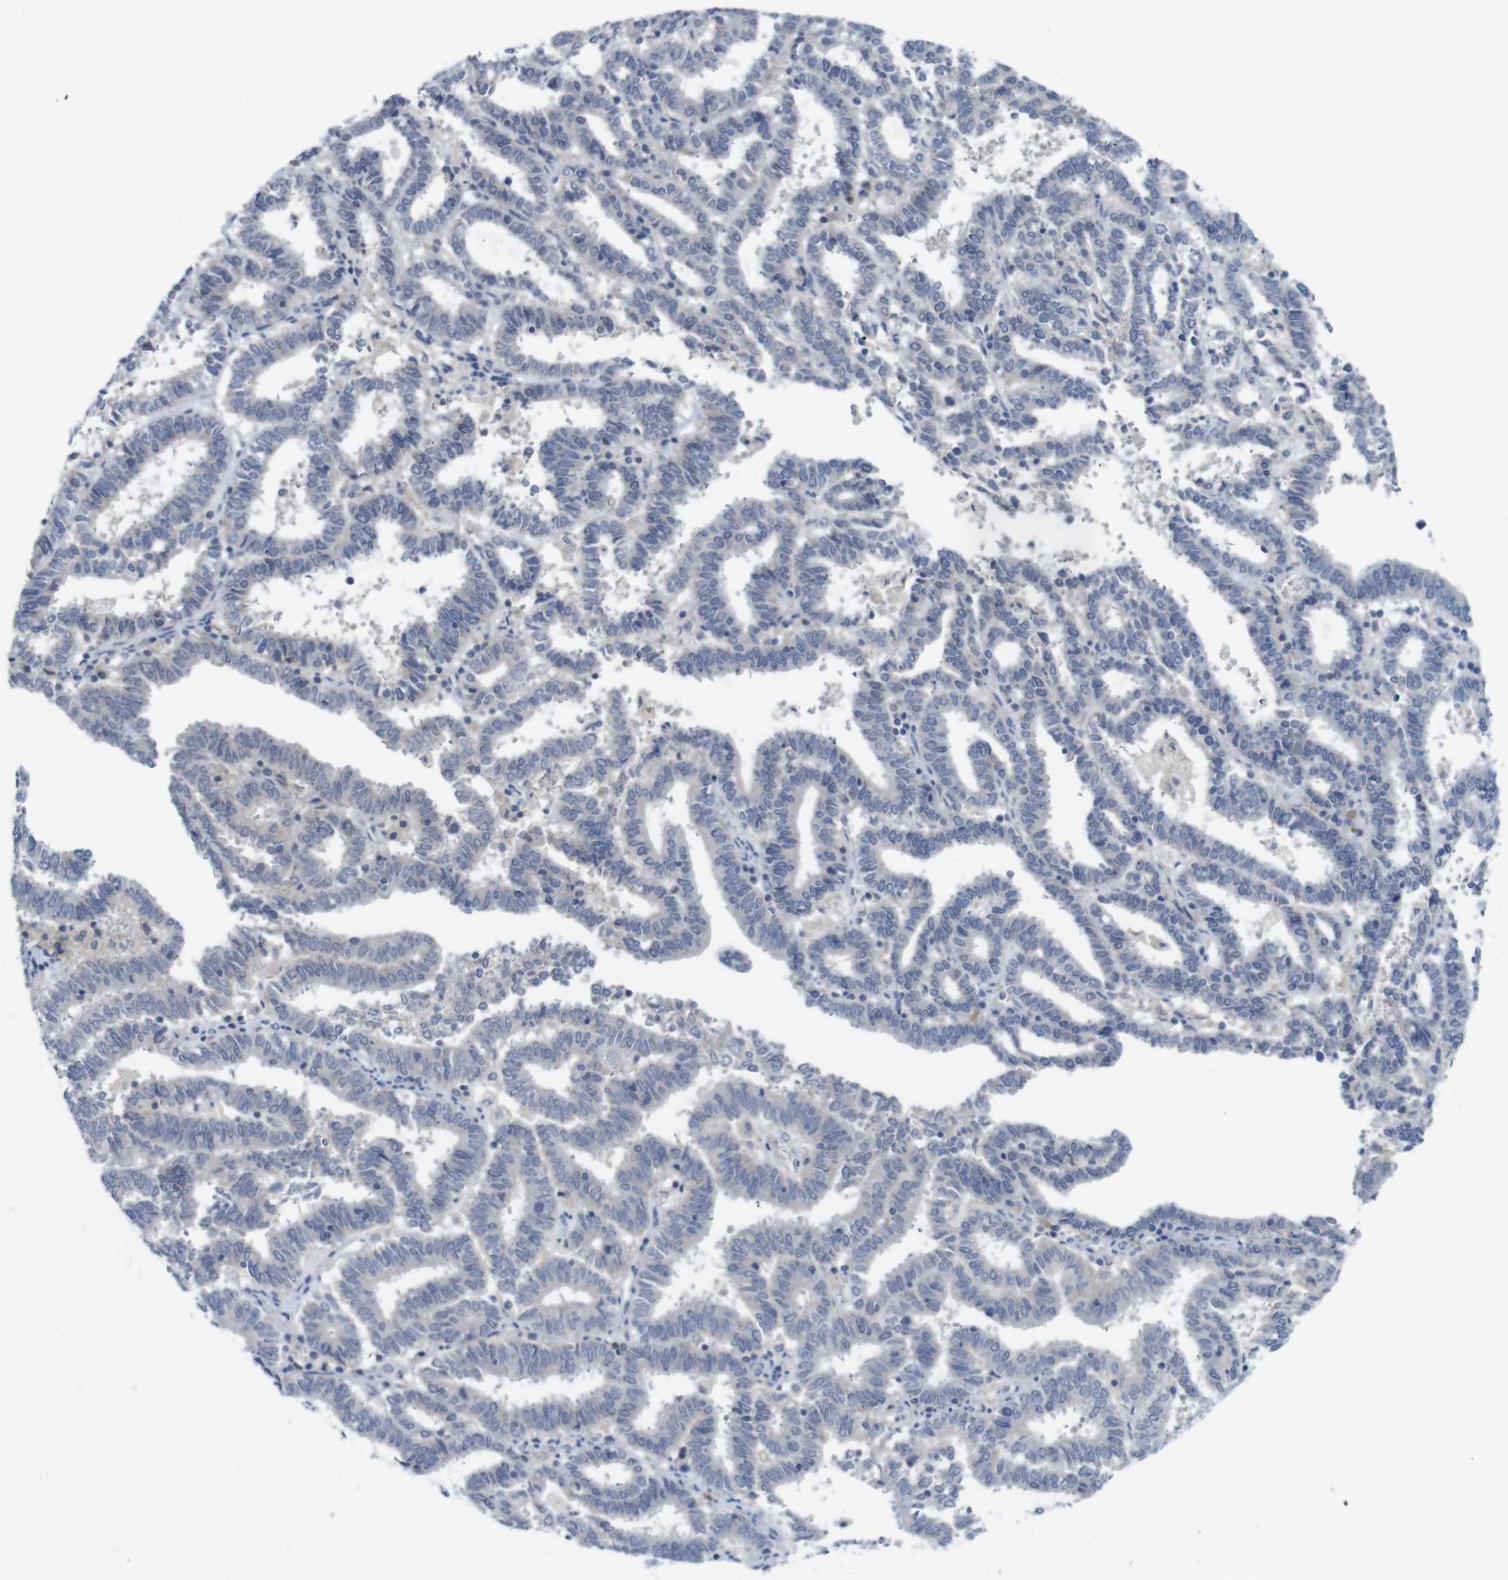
{"staining": {"intensity": "negative", "quantity": "none", "location": "none"}, "tissue": "endometrial cancer", "cell_type": "Tumor cells", "image_type": "cancer", "snomed": [{"axis": "morphology", "description": "Adenocarcinoma, NOS"}, {"axis": "topography", "description": "Uterus"}], "caption": "Human endometrial cancer (adenocarcinoma) stained for a protein using immunohistochemistry reveals no expression in tumor cells.", "gene": "SLAMF7", "patient": {"sex": "female", "age": 83}}